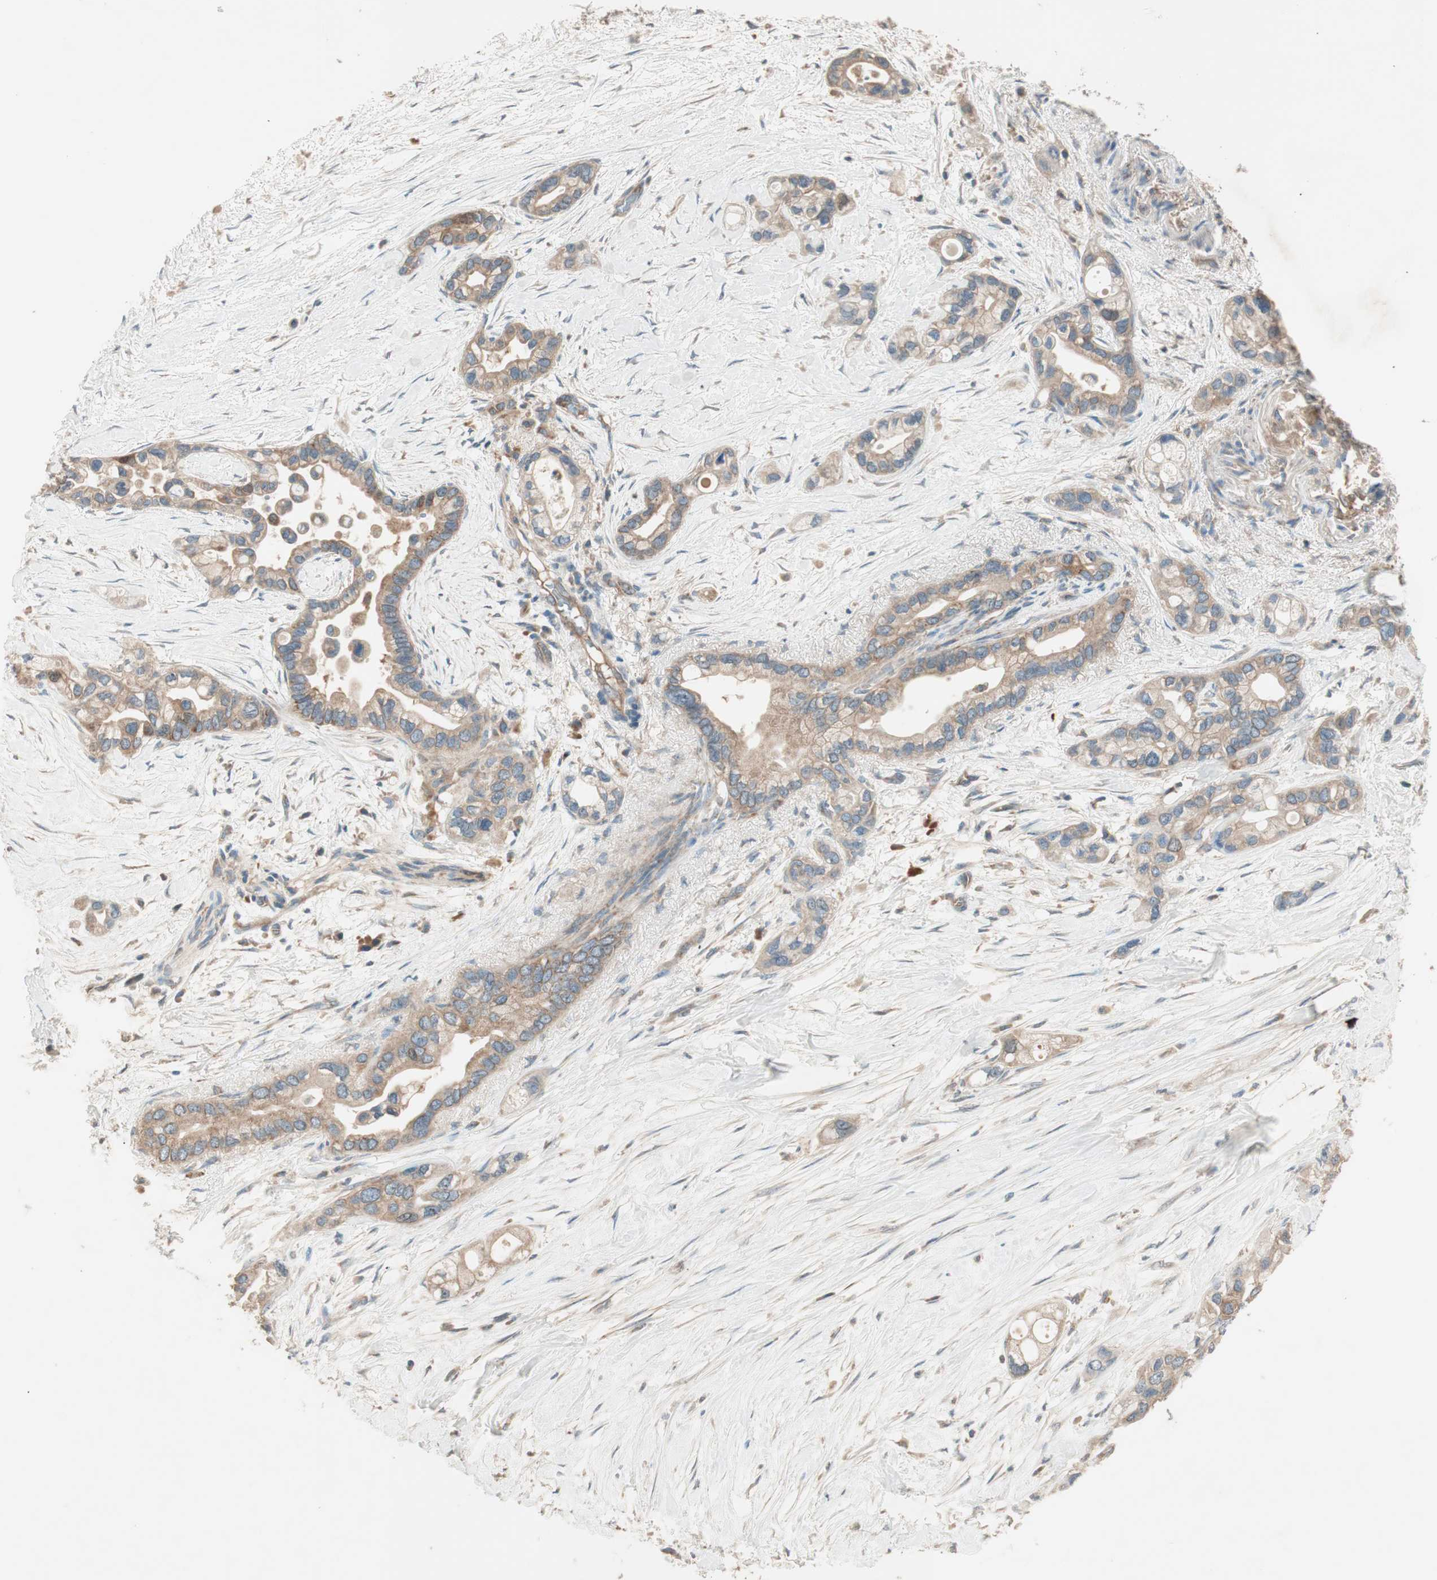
{"staining": {"intensity": "moderate", "quantity": ">75%", "location": "cytoplasmic/membranous"}, "tissue": "pancreatic cancer", "cell_type": "Tumor cells", "image_type": "cancer", "snomed": [{"axis": "morphology", "description": "Adenocarcinoma, NOS"}, {"axis": "topography", "description": "Pancreas"}], "caption": "Adenocarcinoma (pancreatic) tissue shows moderate cytoplasmic/membranous expression in approximately >75% of tumor cells, visualized by immunohistochemistry. (DAB (3,3'-diaminobenzidine) IHC, brown staining for protein, blue staining for nuclei).", "gene": "CC2D1A", "patient": {"sex": "female", "age": 77}}